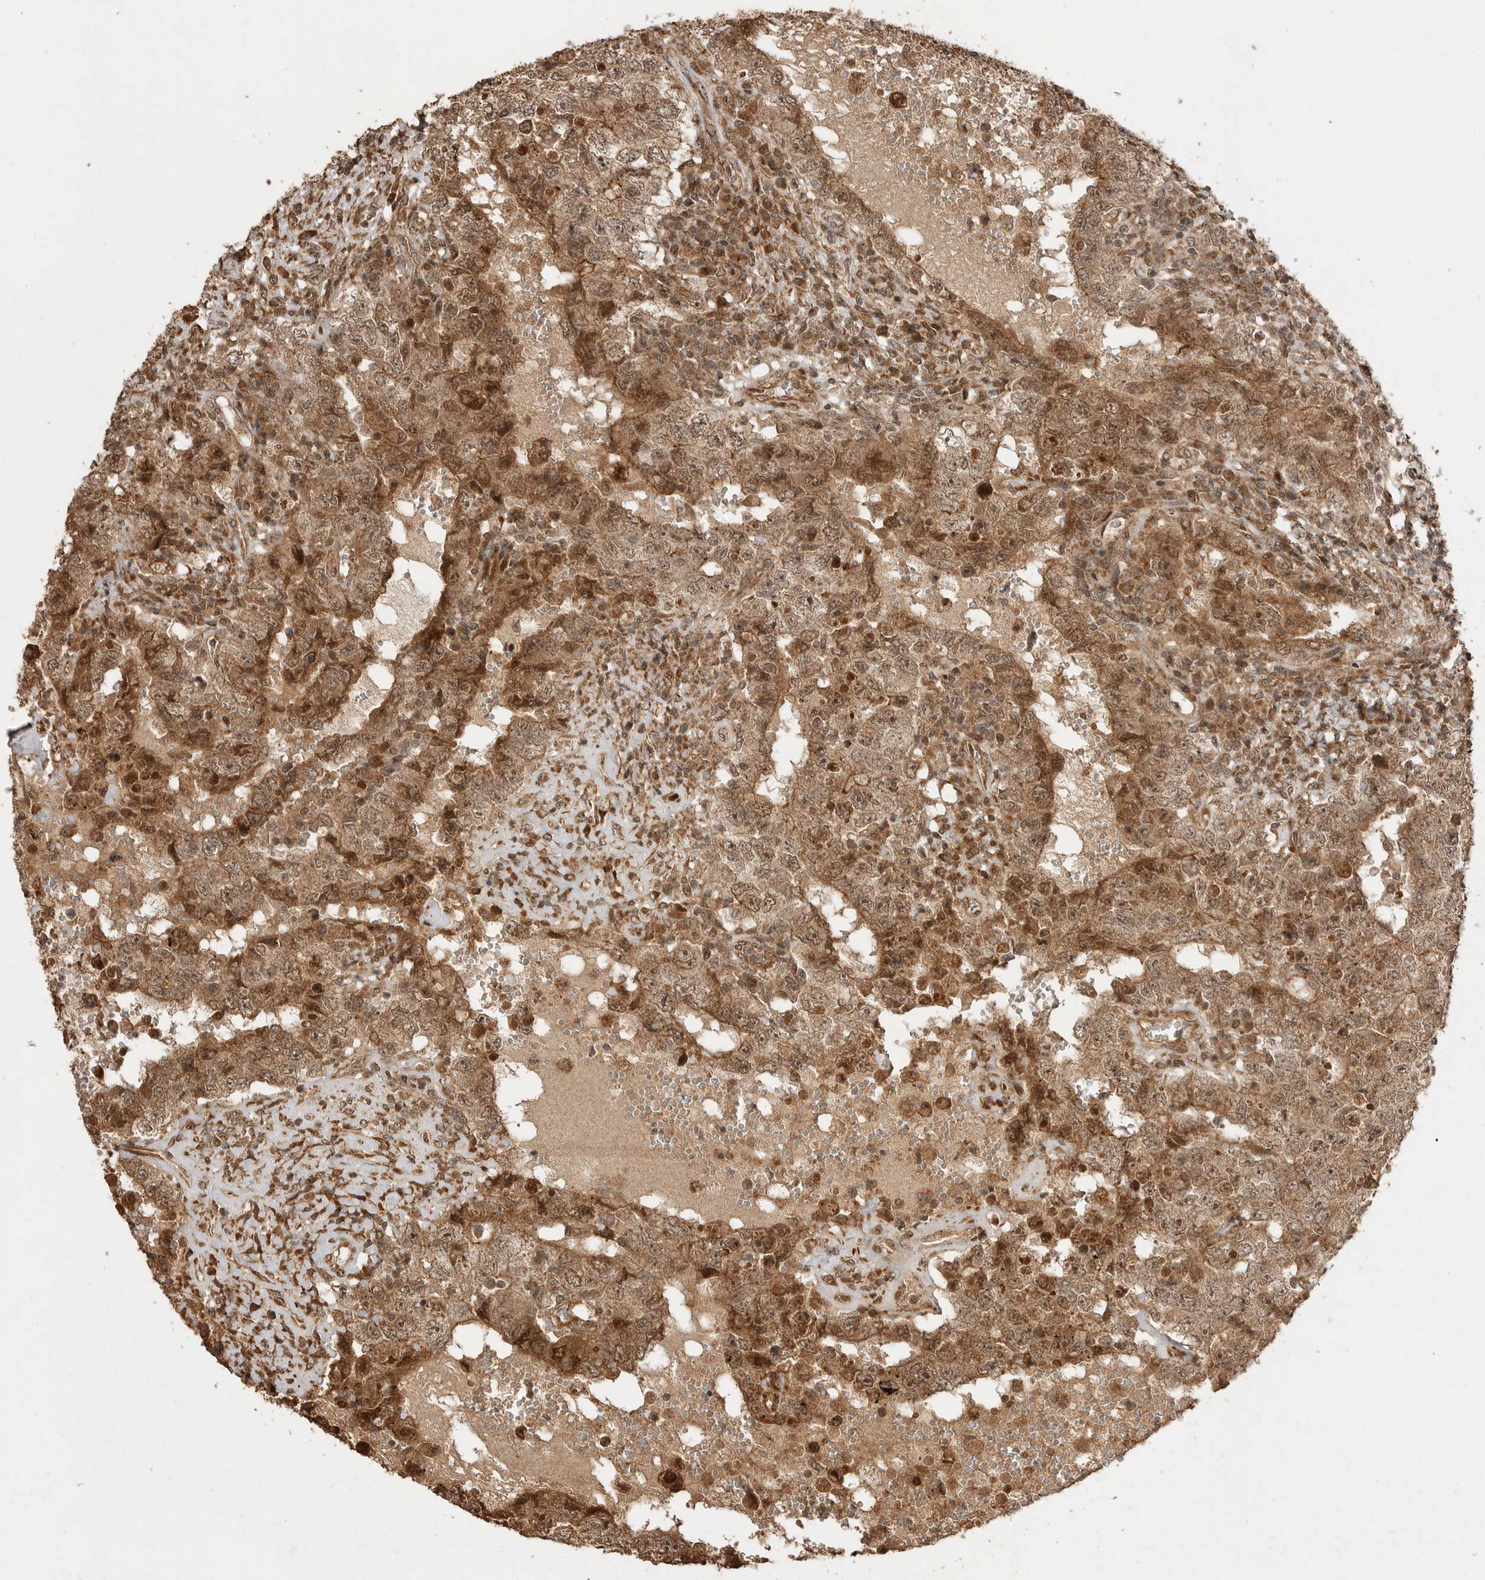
{"staining": {"intensity": "moderate", "quantity": ">75%", "location": "cytoplasmic/membranous,nuclear"}, "tissue": "testis cancer", "cell_type": "Tumor cells", "image_type": "cancer", "snomed": [{"axis": "morphology", "description": "Carcinoma, Embryonal, NOS"}, {"axis": "topography", "description": "Testis"}], "caption": "An immunohistochemistry micrograph of tumor tissue is shown. Protein staining in brown shows moderate cytoplasmic/membranous and nuclear positivity in testis cancer within tumor cells. (Brightfield microscopy of DAB IHC at high magnification).", "gene": "BOC", "patient": {"sex": "male", "age": 26}}